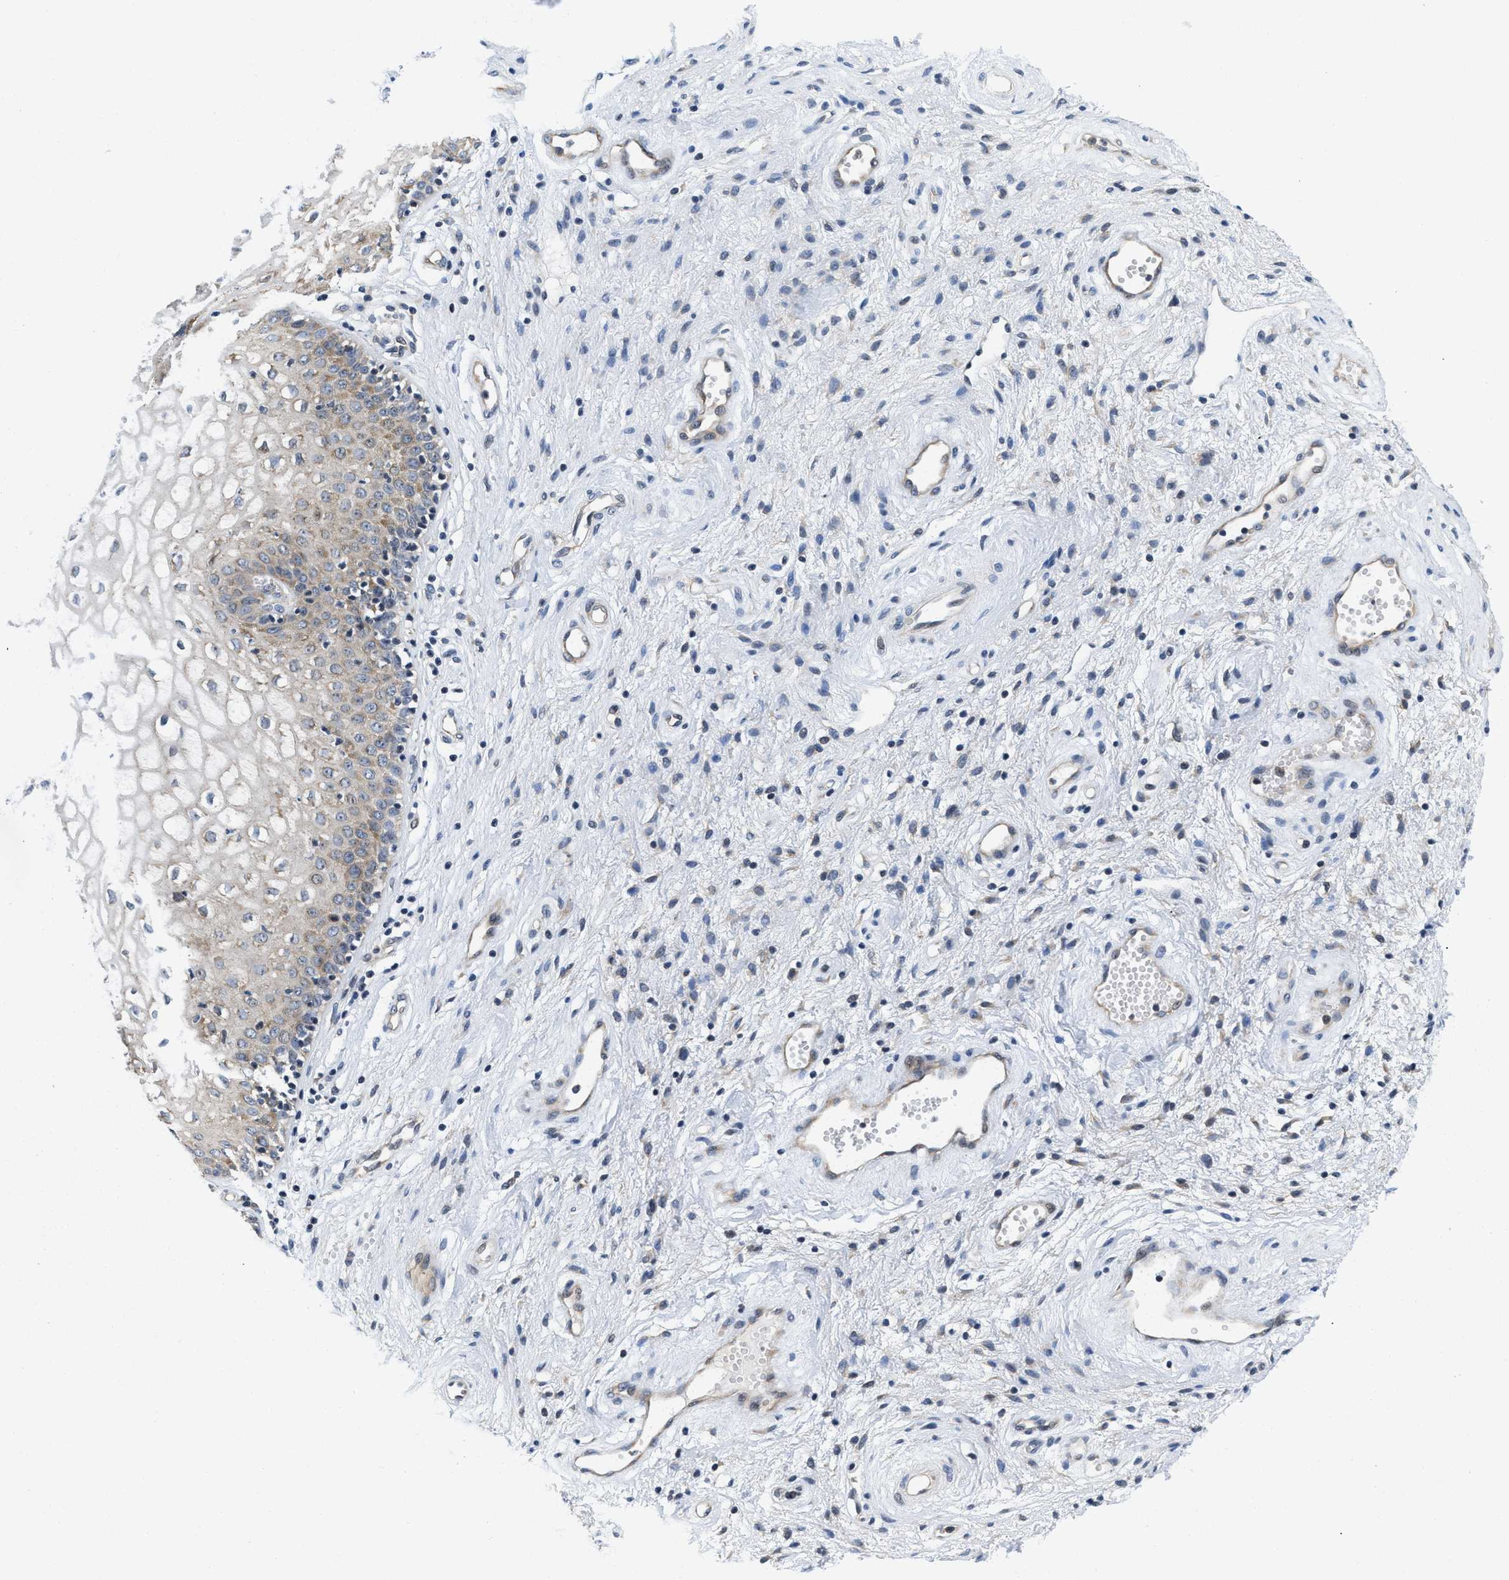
{"staining": {"intensity": "moderate", "quantity": "25%-75%", "location": "cytoplasmic/membranous"}, "tissue": "vagina", "cell_type": "Squamous epithelial cells", "image_type": "normal", "snomed": [{"axis": "morphology", "description": "Normal tissue, NOS"}, {"axis": "topography", "description": "Vagina"}], "caption": "Immunohistochemical staining of unremarkable vagina demonstrates medium levels of moderate cytoplasmic/membranous staining in about 25%-75% of squamous epithelial cells. (DAB IHC with brightfield microscopy, high magnification).", "gene": "IKBKE", "patient": {"sex": "female", "age": 34}}